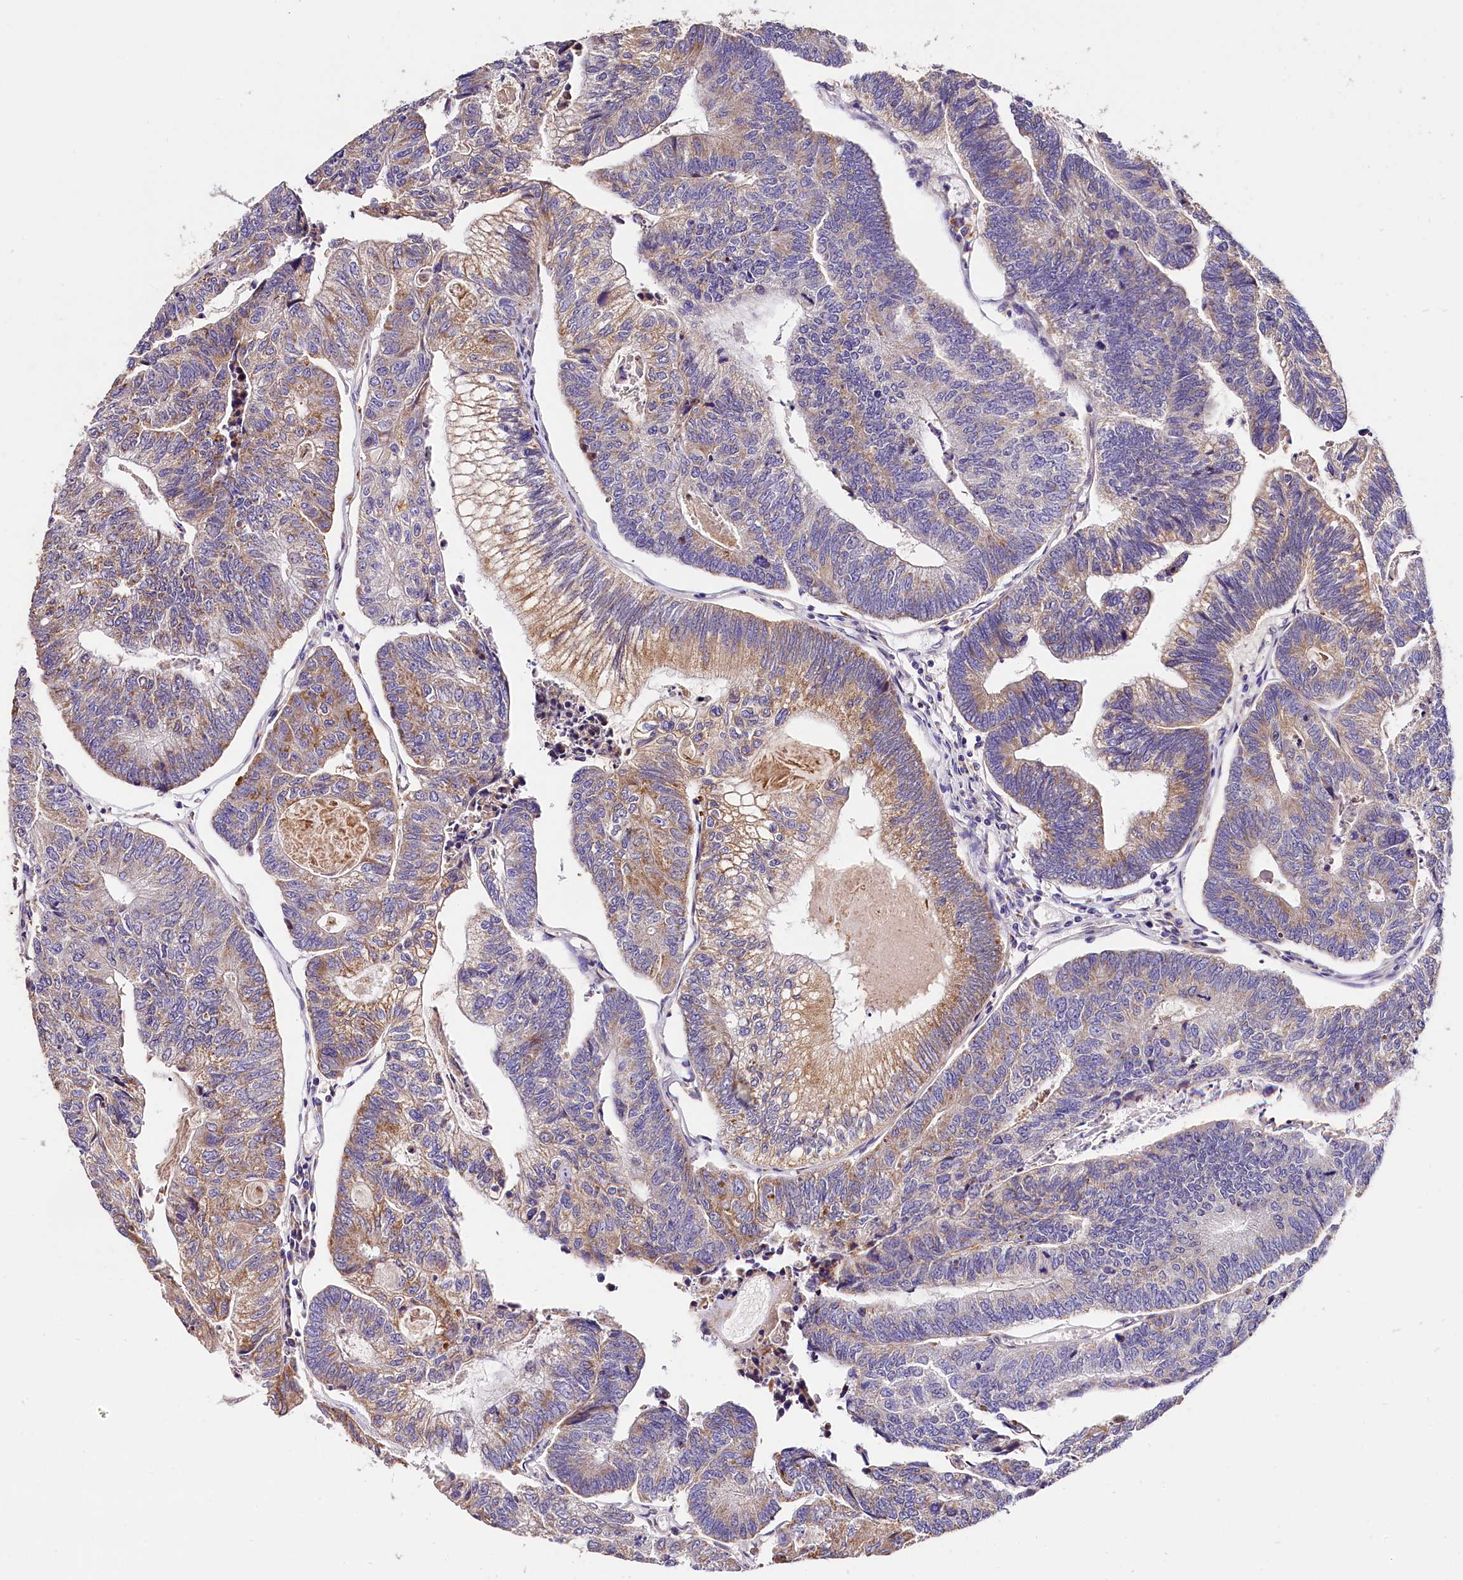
{"staining": {"intensity": "moderate", "quantity": "25%-75%", "location": "cytoplasmic/membranous"}, "tissue": "colorectal cancer", "cell_type": "Tumor cells", "image_type": "cancer", "snomed": [{"axis": "morphology", "description": "Adenocarcinoma, NOS"}, {"axis": "topography", "description": "Colon"}], "caption": "Colorectal cancer stained with IHC exhibits moderate cytoplasmic/membranous staining in approximately 25%-75% of tumor cells.", "gene": "ACAA2", "patient": {"sex": "female", "age": 67}}